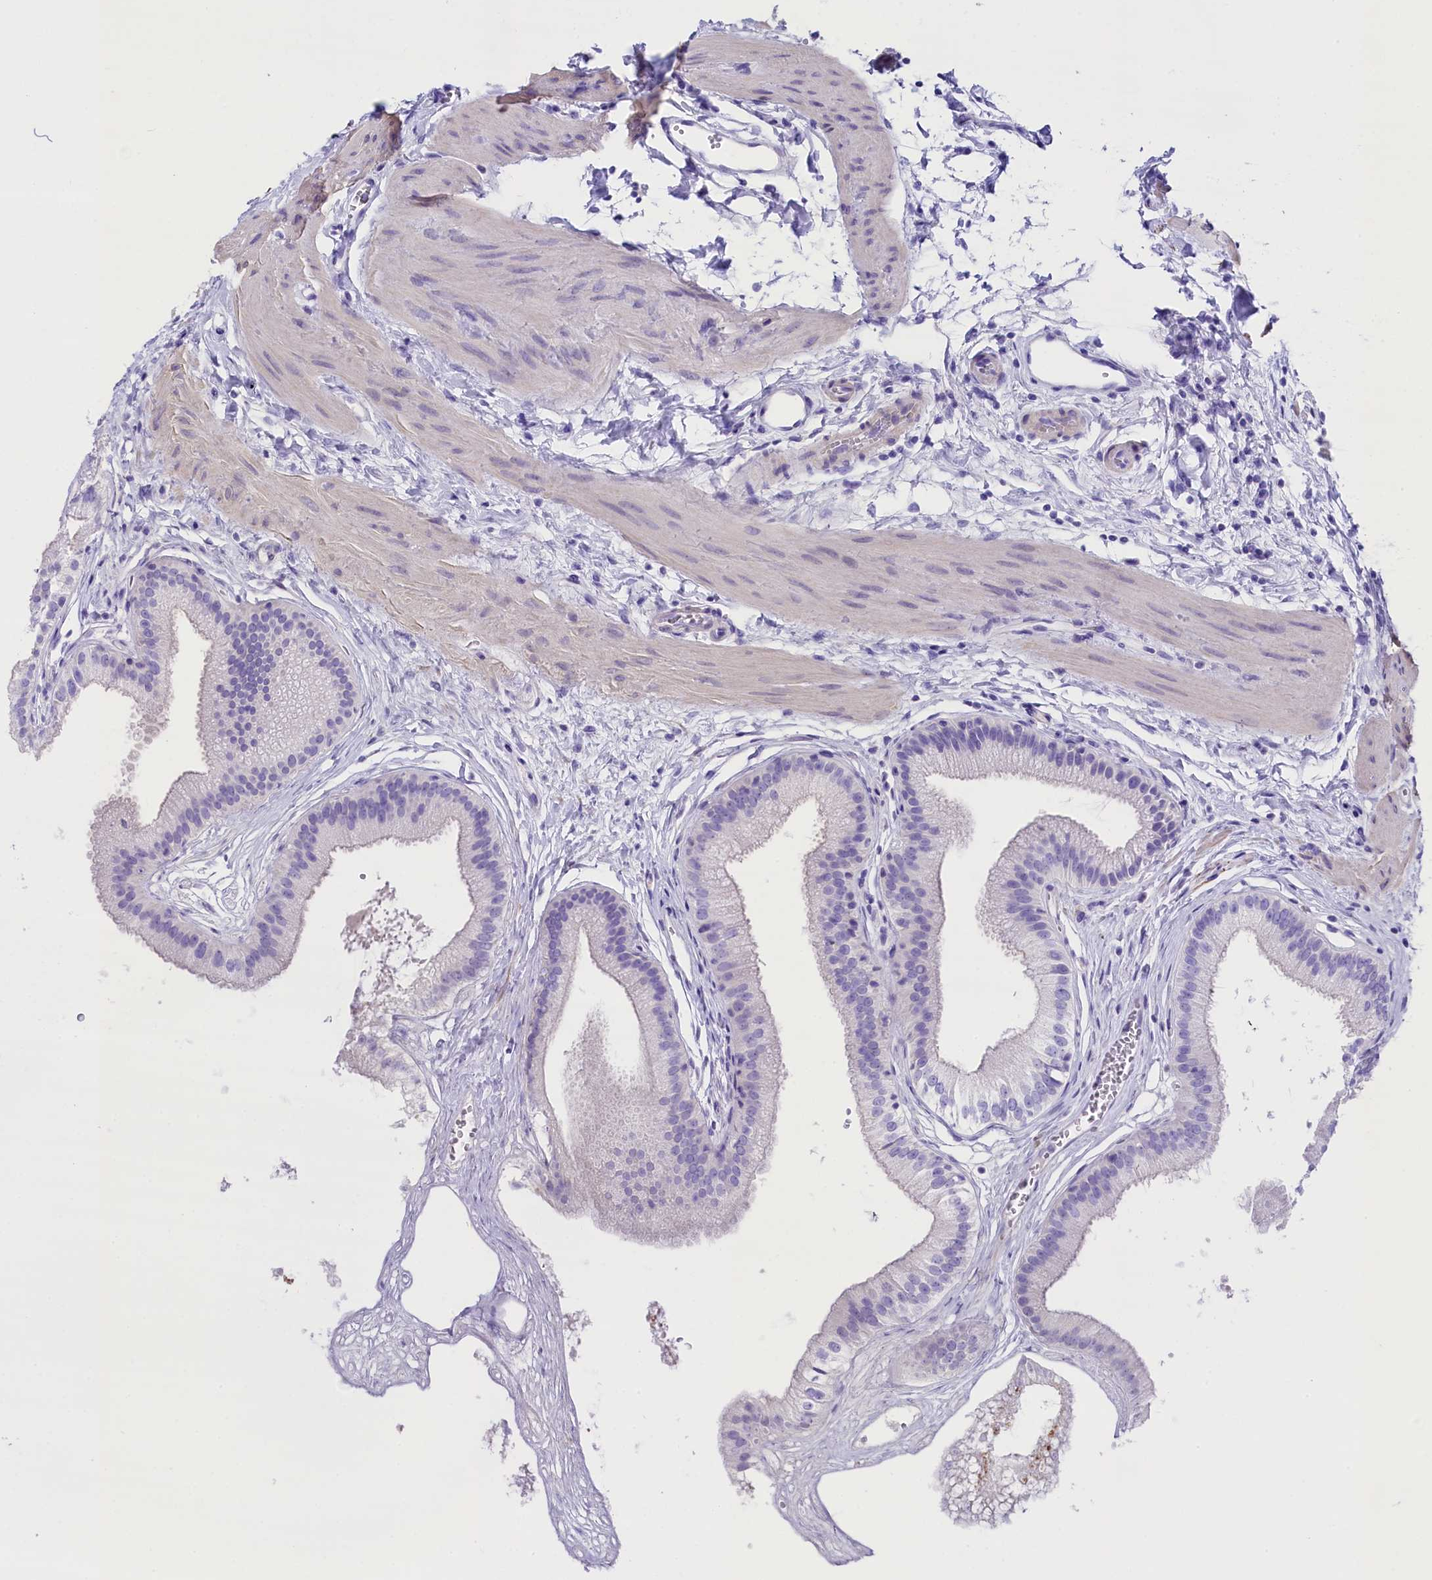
{"staining": {"intensity": "negative", "quantity": "none", "location": "none"}, "tissue": "gallbladder", "cell_type": "Glandular cells", "image_type": "normal", "snomed": [{"axis": "morphology", "description": "Normal tissue, NOS"}, {"axis": "topography", "description": "Gallbladder"}], "caption": "Normal gallbladder was stained to show a protein in brown. There is no significant expression in glandular cells. (DAB immunohistochemistry visualized using brightfield microscopy, high magnification).", "gene": "SKIDA1", "patient": {"sex": "female", "age": 54}}